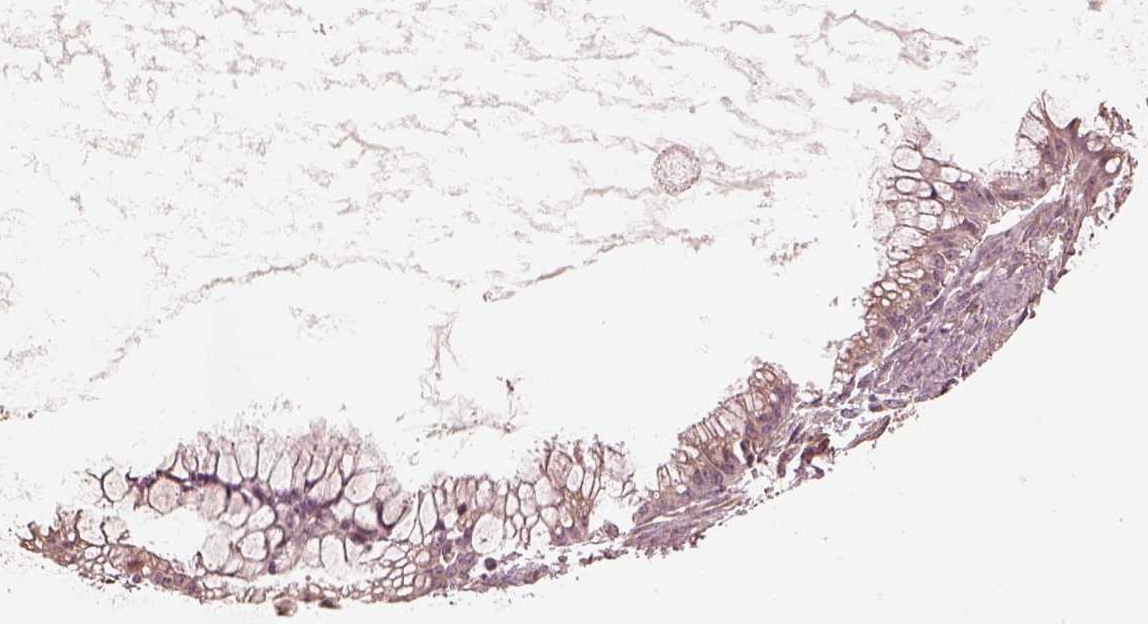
{"staining": {"intensity": "moderate", "quantity": ">75%", "location": "cytoplasmic/membranous"}, "tissue": "ovarian cancer", "cell_type": "Tumor cells", "image_type": "cancer", "snomed": [{"axis": "morphology", "description": "Cystadenocarcinoma, mucinous, NOS"}, {"axis": "topography", "description": "Ovary"}], "caption": "A brown stain labels moderate cytoplasmic/membranous staining of a protein in ovarian cancer tumor cells.", "gene": "WLS", "patient": {"sex": "female", "age": 41}}